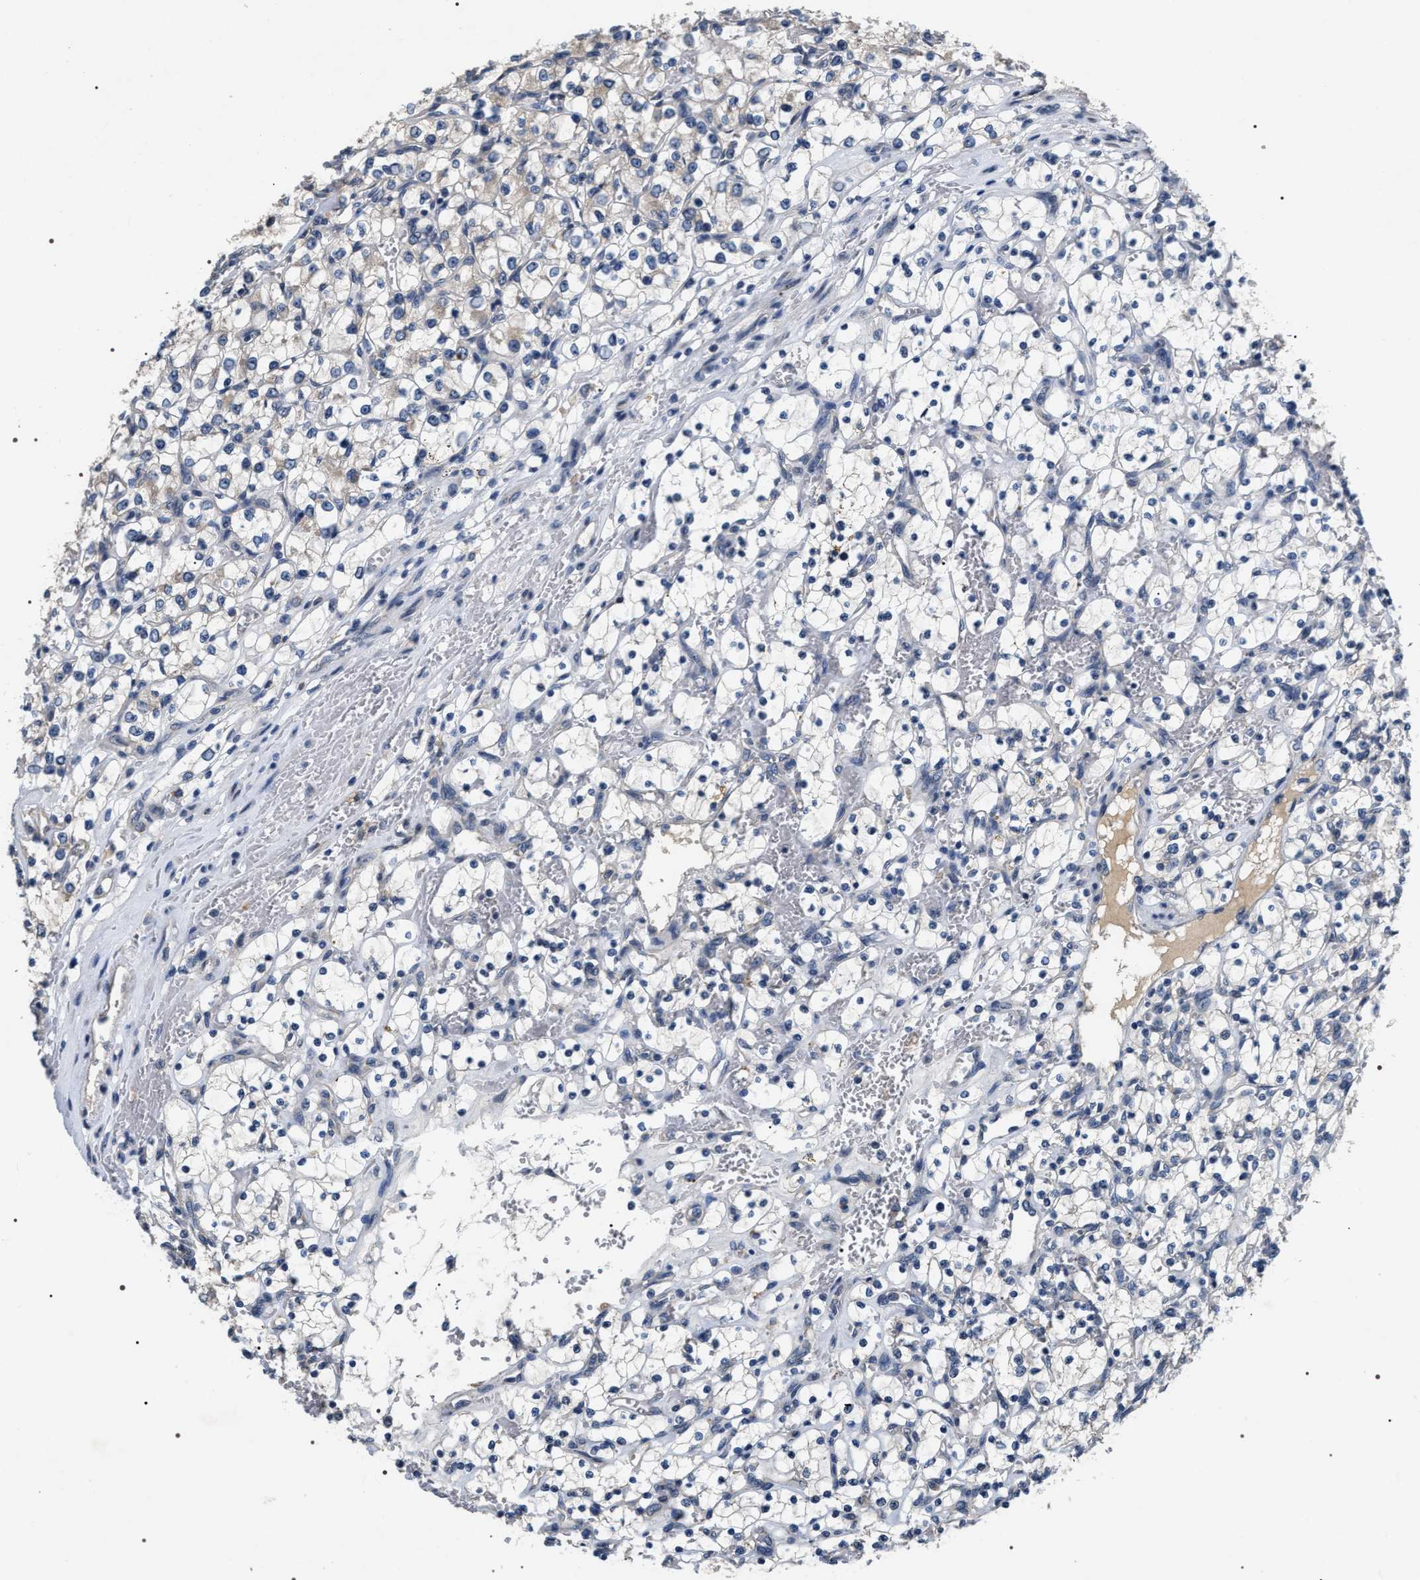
{"staining": {"intensity": "negative", "quantity": "none", "location": "none"}, "tissue": "renal cancer", "cell_type": "Tumor cells", "image_type": "cancer", "snomed": [{"axis": "morphology", "description": "Adenocarcinoma, NOS"}, {"axis": "topography", "description": "Kidney"}], "caption": "DAB (3,3'-diaminobenzidine) immunohistochemical staining of human renal cancer shows no significant expression in tumor cells.", "gene": "IFT81", "patient": {"sex": "female", "age": 69}}